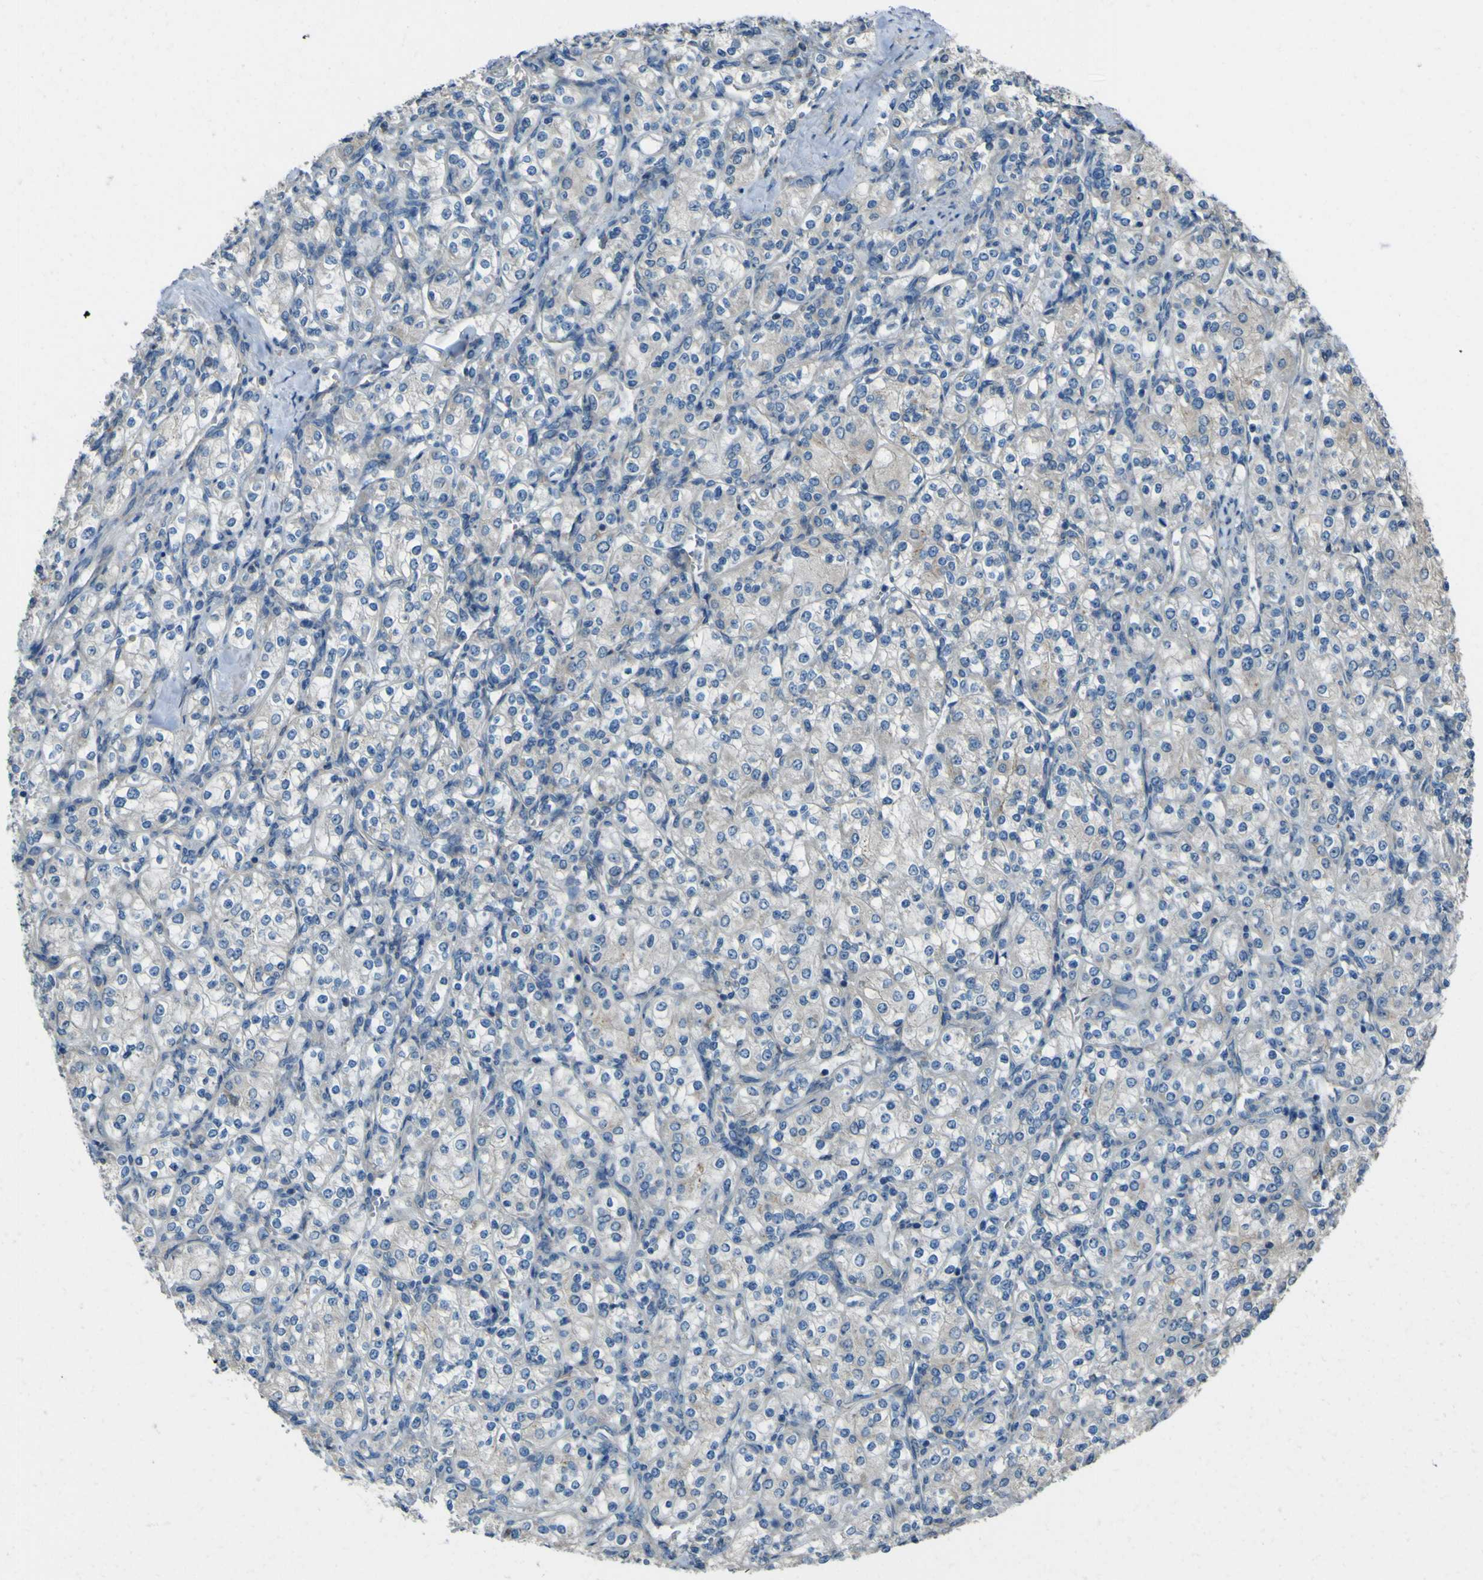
{"staining": {"intensity": "negative", "quantity": "none", "location": "none"}, "tissue": "renal cancer", "cell_type": "Tumor cells", "image_type": "cancer", "snomed": [{"axis": "morphology", "description": "Adenocarcinoma, NOS"}, {"axis": "topography", "description": "Kidney"}], "caption": "The micrograph shows no staining of tumor cells in adenocarcinoma (renal). (DAB immunohistochemistry (IHC), high magnification).", "gene": "NAALADL2", "patient": {"sex": "male", "age": 77}}